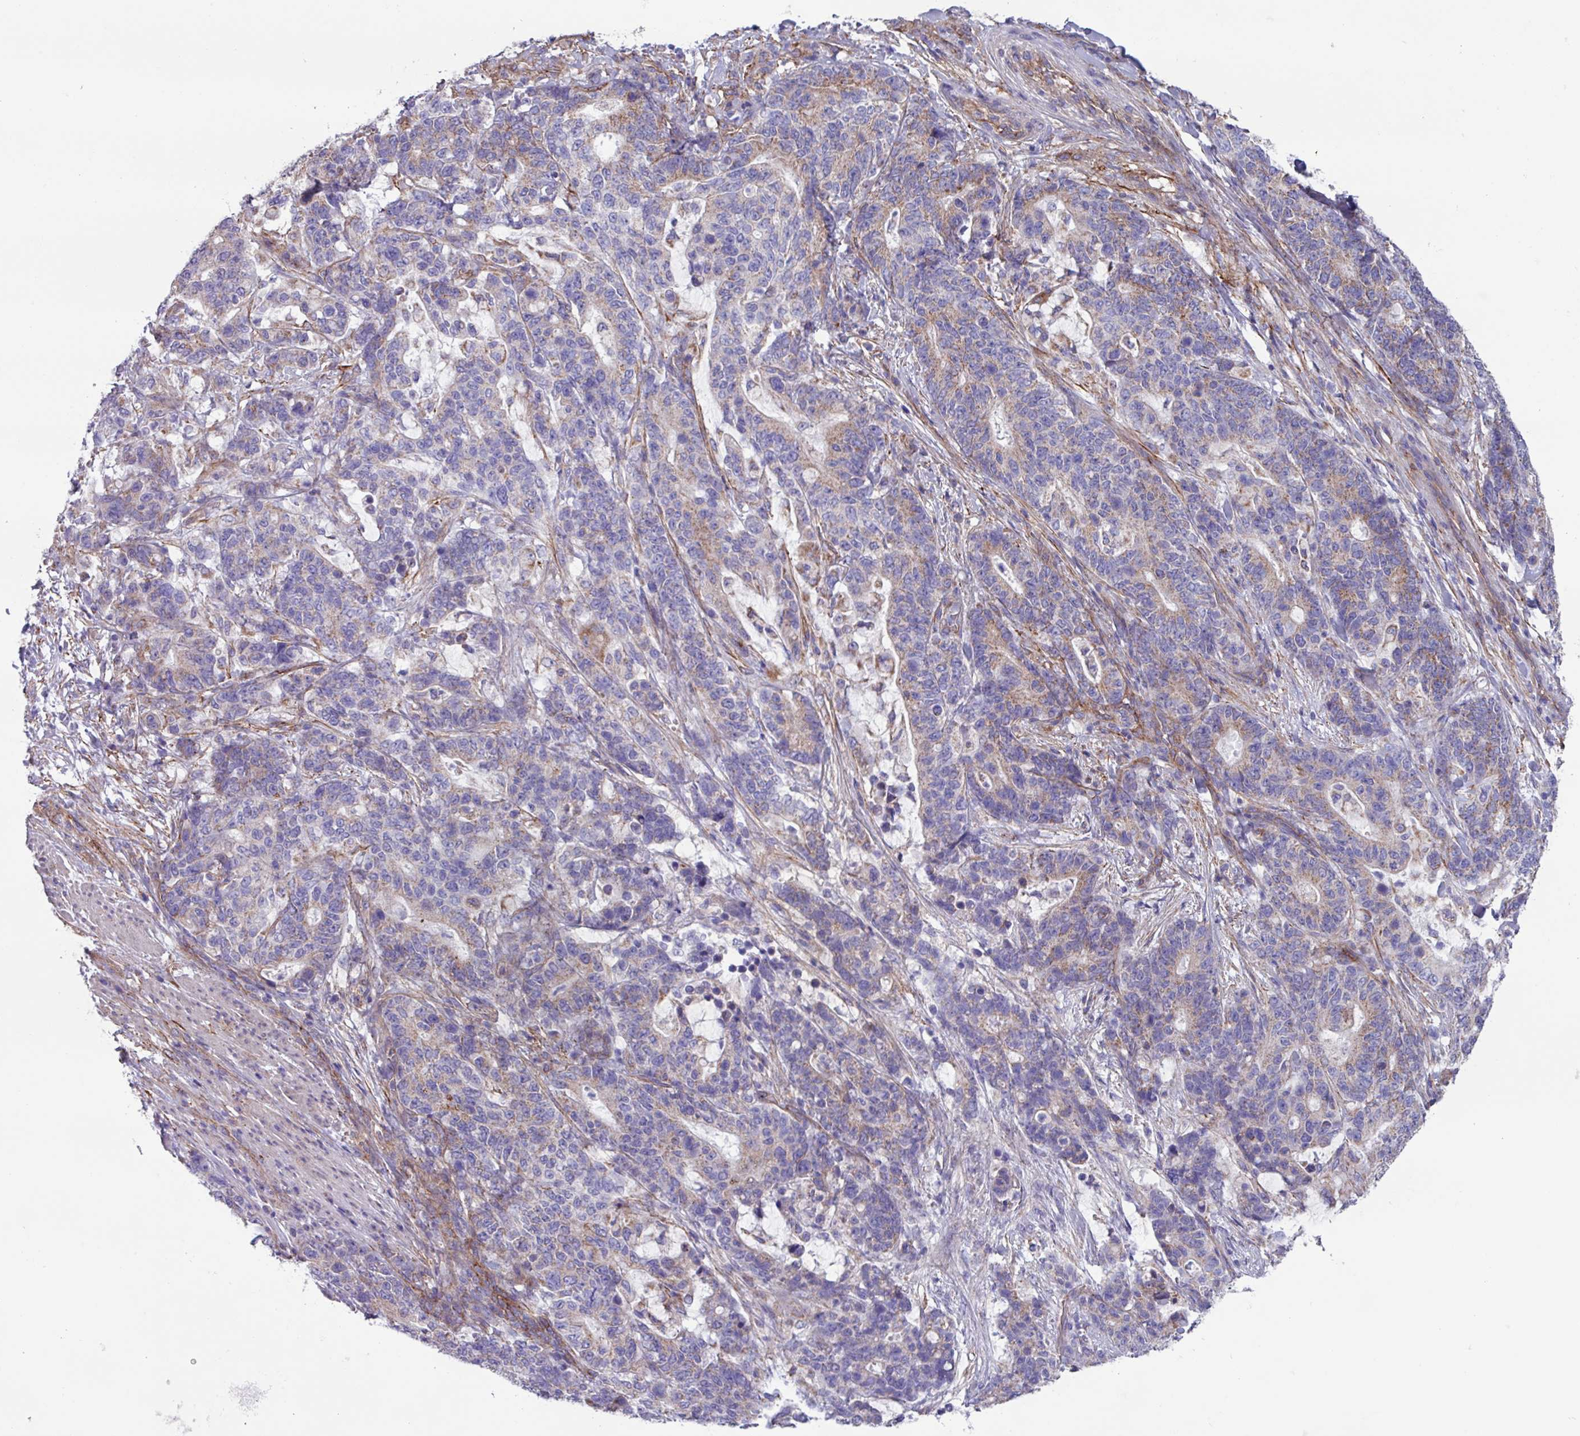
{"staining": {"intensity": "weak", "quantity": "<25%", "location": "cytoplasmic/membranous"}, "tissue": "stomach cancer", "cell_type": "Tumor cells", "image_type": "cancer", "snomed": [{"axis": "morphology", "description": "Normal tissue, NOS"}, {"axis": "morphology", "description": "Adenocarcinoma, NOS"}, {"axis": "topography", "description": "Stomach"}], "caption": "This is an immunohistochemistry image of human stomach cancer (adenocarcinoma). There is no expression in tumor cells.", "gene": "OTULIN", "patient": {"sex": "female", "age": 64}}